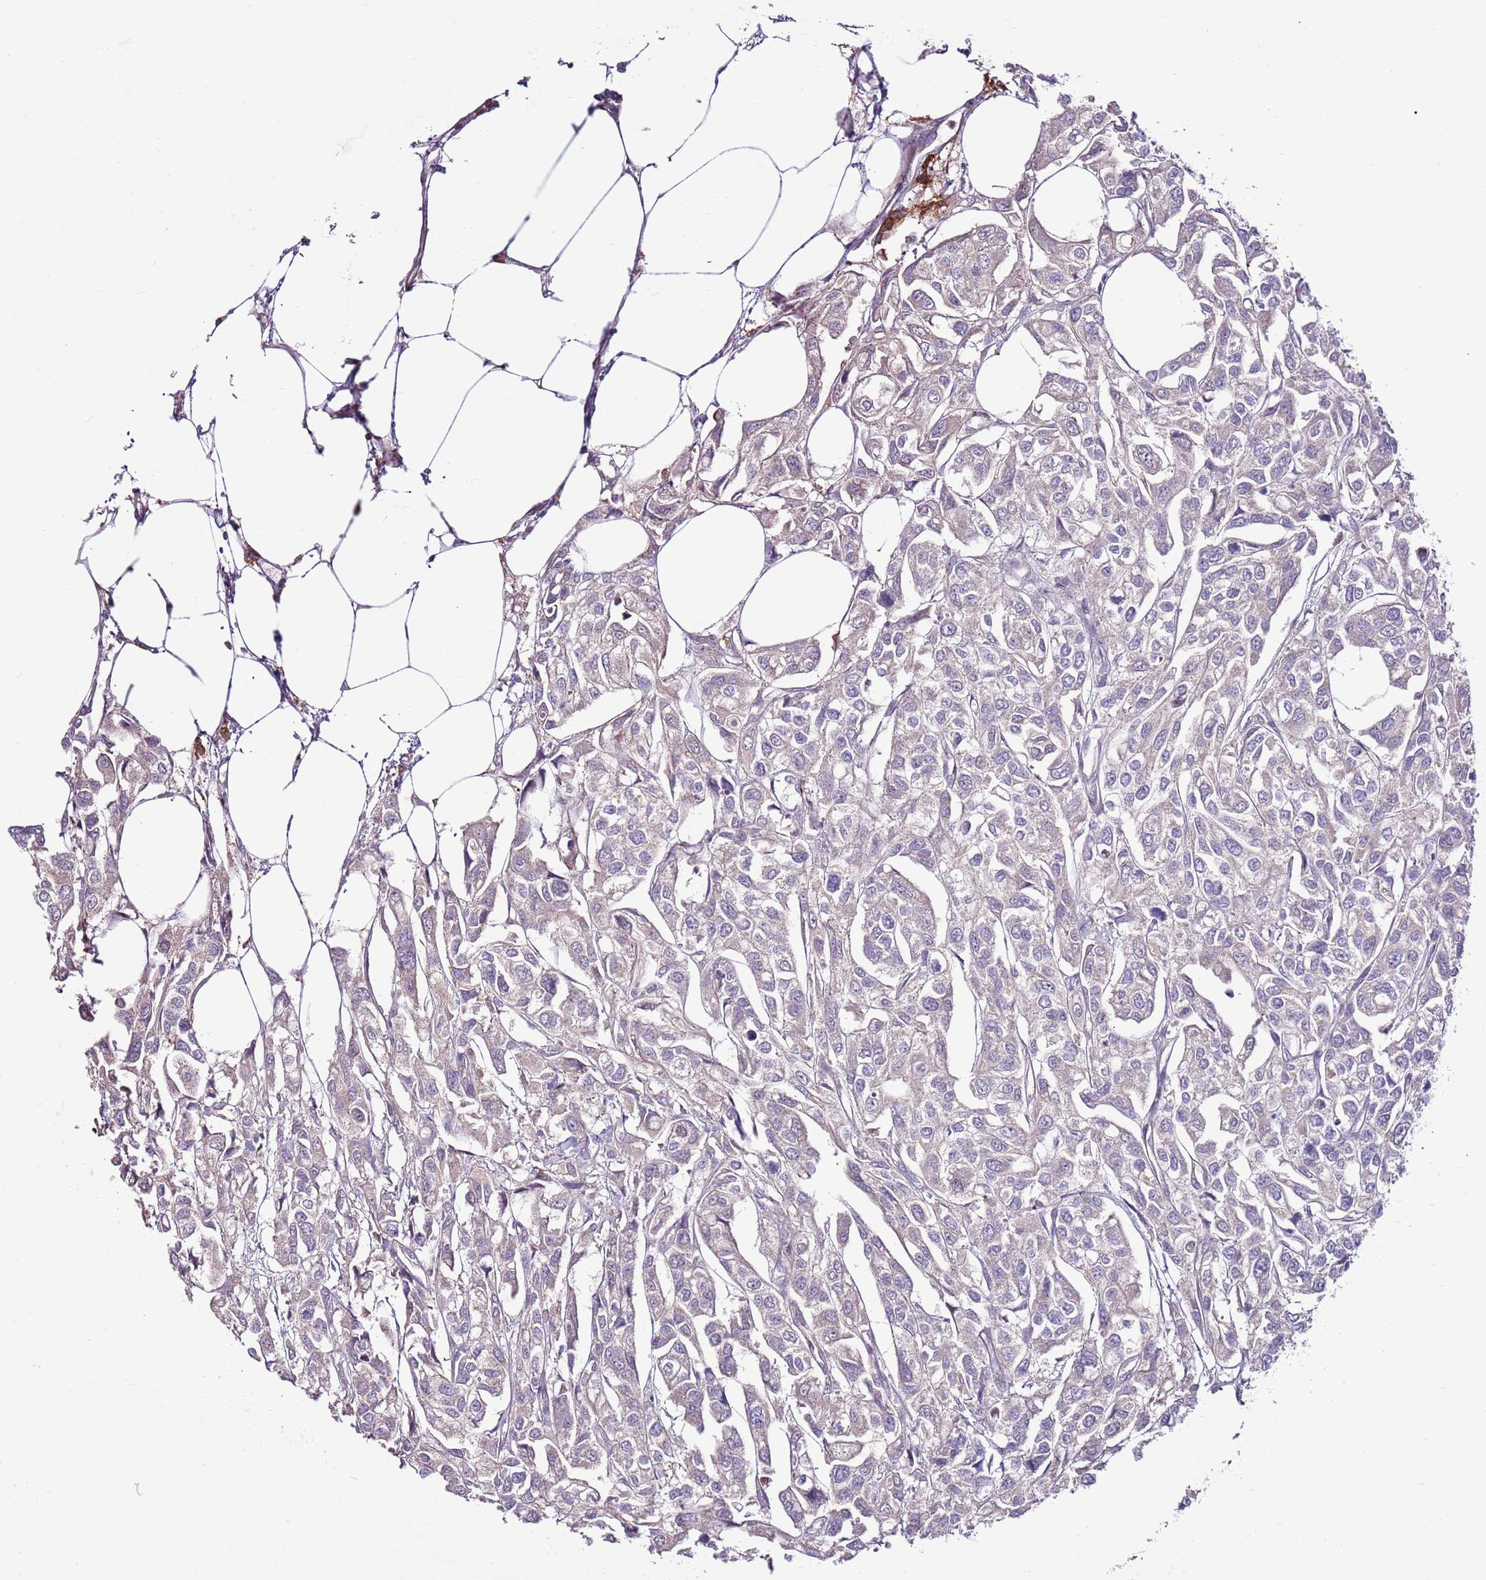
{"staining": {"intensity": "negative", "quantity": "none", "location": "none"}, "tissue": "urothelial cancer", "cell_type": "Tumor cells", "image_type": "cancer", "snomed": [{"axis": "morphology", "description": "Urothelial carcinoma, High grade"}, {"axis": "topography", "description": "Urinary bladder"}], "caption": "A histopathology image of human urothelial cancer is negative for staining in tumor cells.", "gene": "ZSWIM1", "patient": {"sex": "male", "age": 67}}